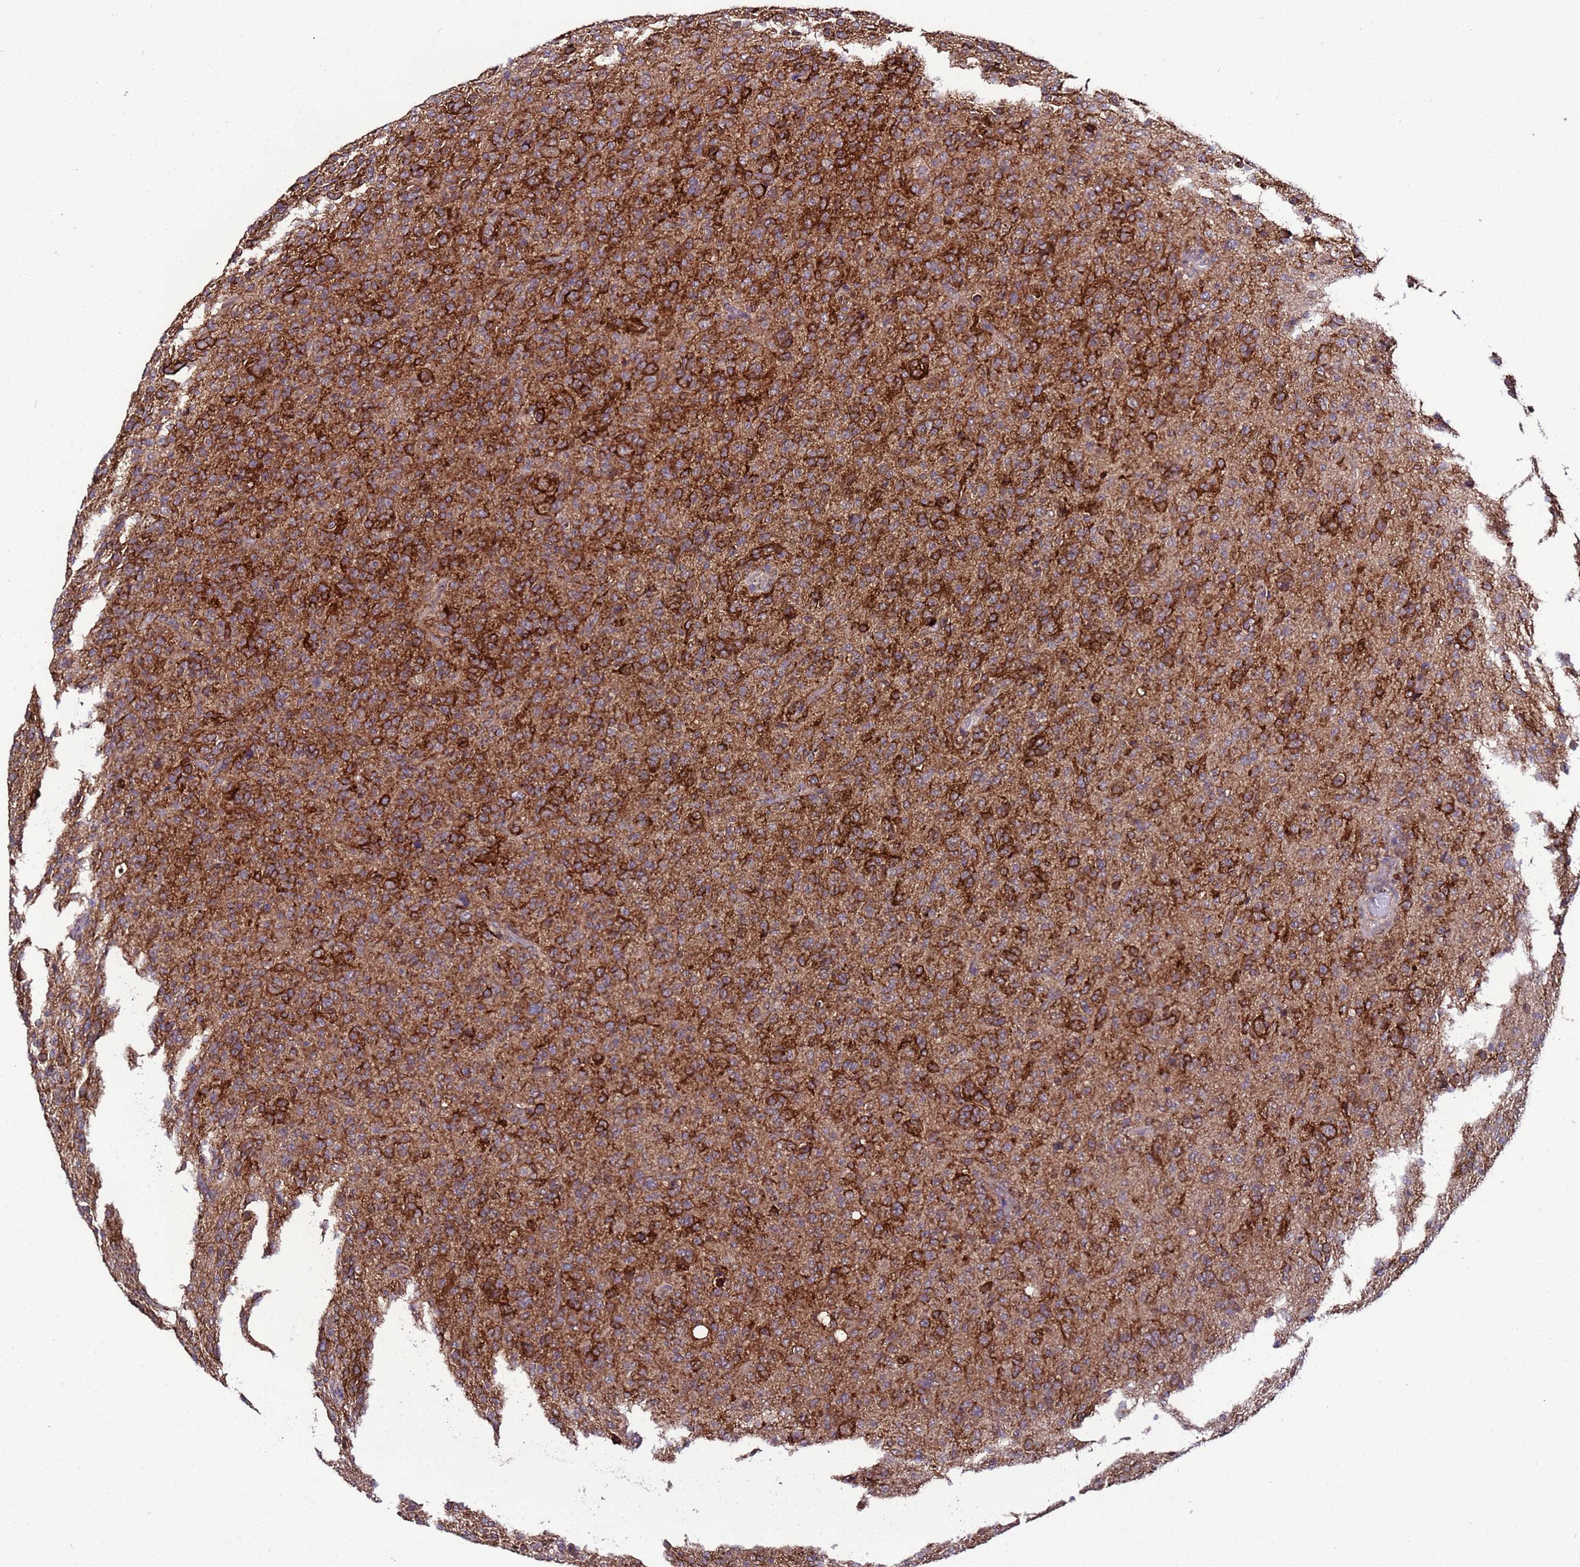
{"staining": {"intensity": "strong", "quantity": ">75%", "location": "cytoplasmic/membranous"}, "tissue": "glioma", "cell_type": "Tumor cells", "image_type": "cancer", "snomed": [{"axis": "morphology", "description": "Glioma, malignant, High grade"}, {"axis": "topography", "description": "Brain"}], "caption": "An immunohistochemistry photomicrograph of tumor tissue is shown. Protein staining in brown shows strong cytoplasmic/membranous positivity in high-grade glioma (malignant) within tumor cells.", "gene": "HSPBAP1", "patient": {"sex": "female", "age": 57}}